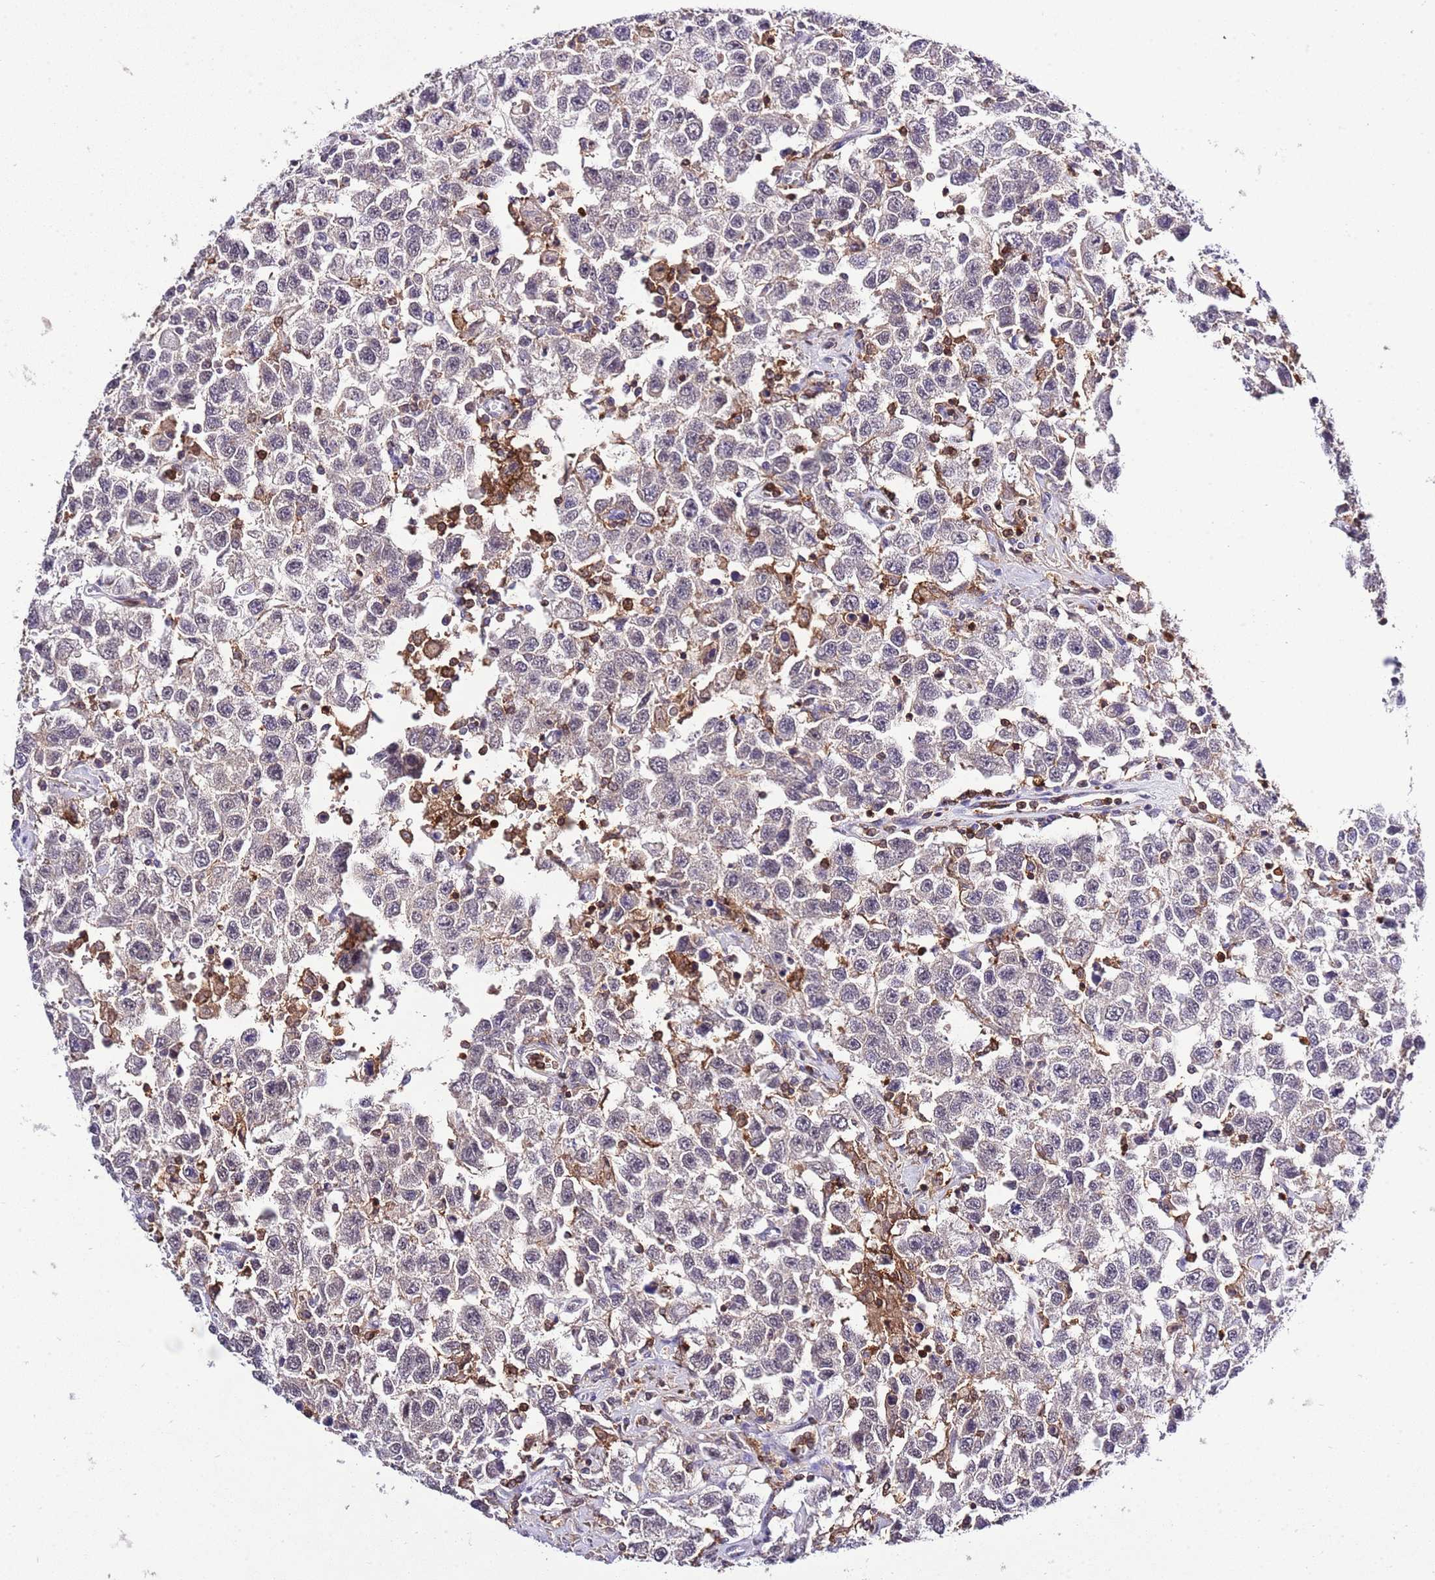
{"staining": {"intensity": "negative", "quantity": "none", "location": "none"}, "tissue": "testis cancer", "cell_type": "Tumor cells", "image_type": "cancer", "snomed": [{"axis": "morphology", "description": "Seminoma, NOS"}, {"axis": "topography", "description": "Testis"}], "caption": "Human seminoma (testis) stained for a protein using immunohistochemistry shows no staining in tumor cells.", "gene": "EFHD1", "patient": {"sex": "male", "age": 41}}